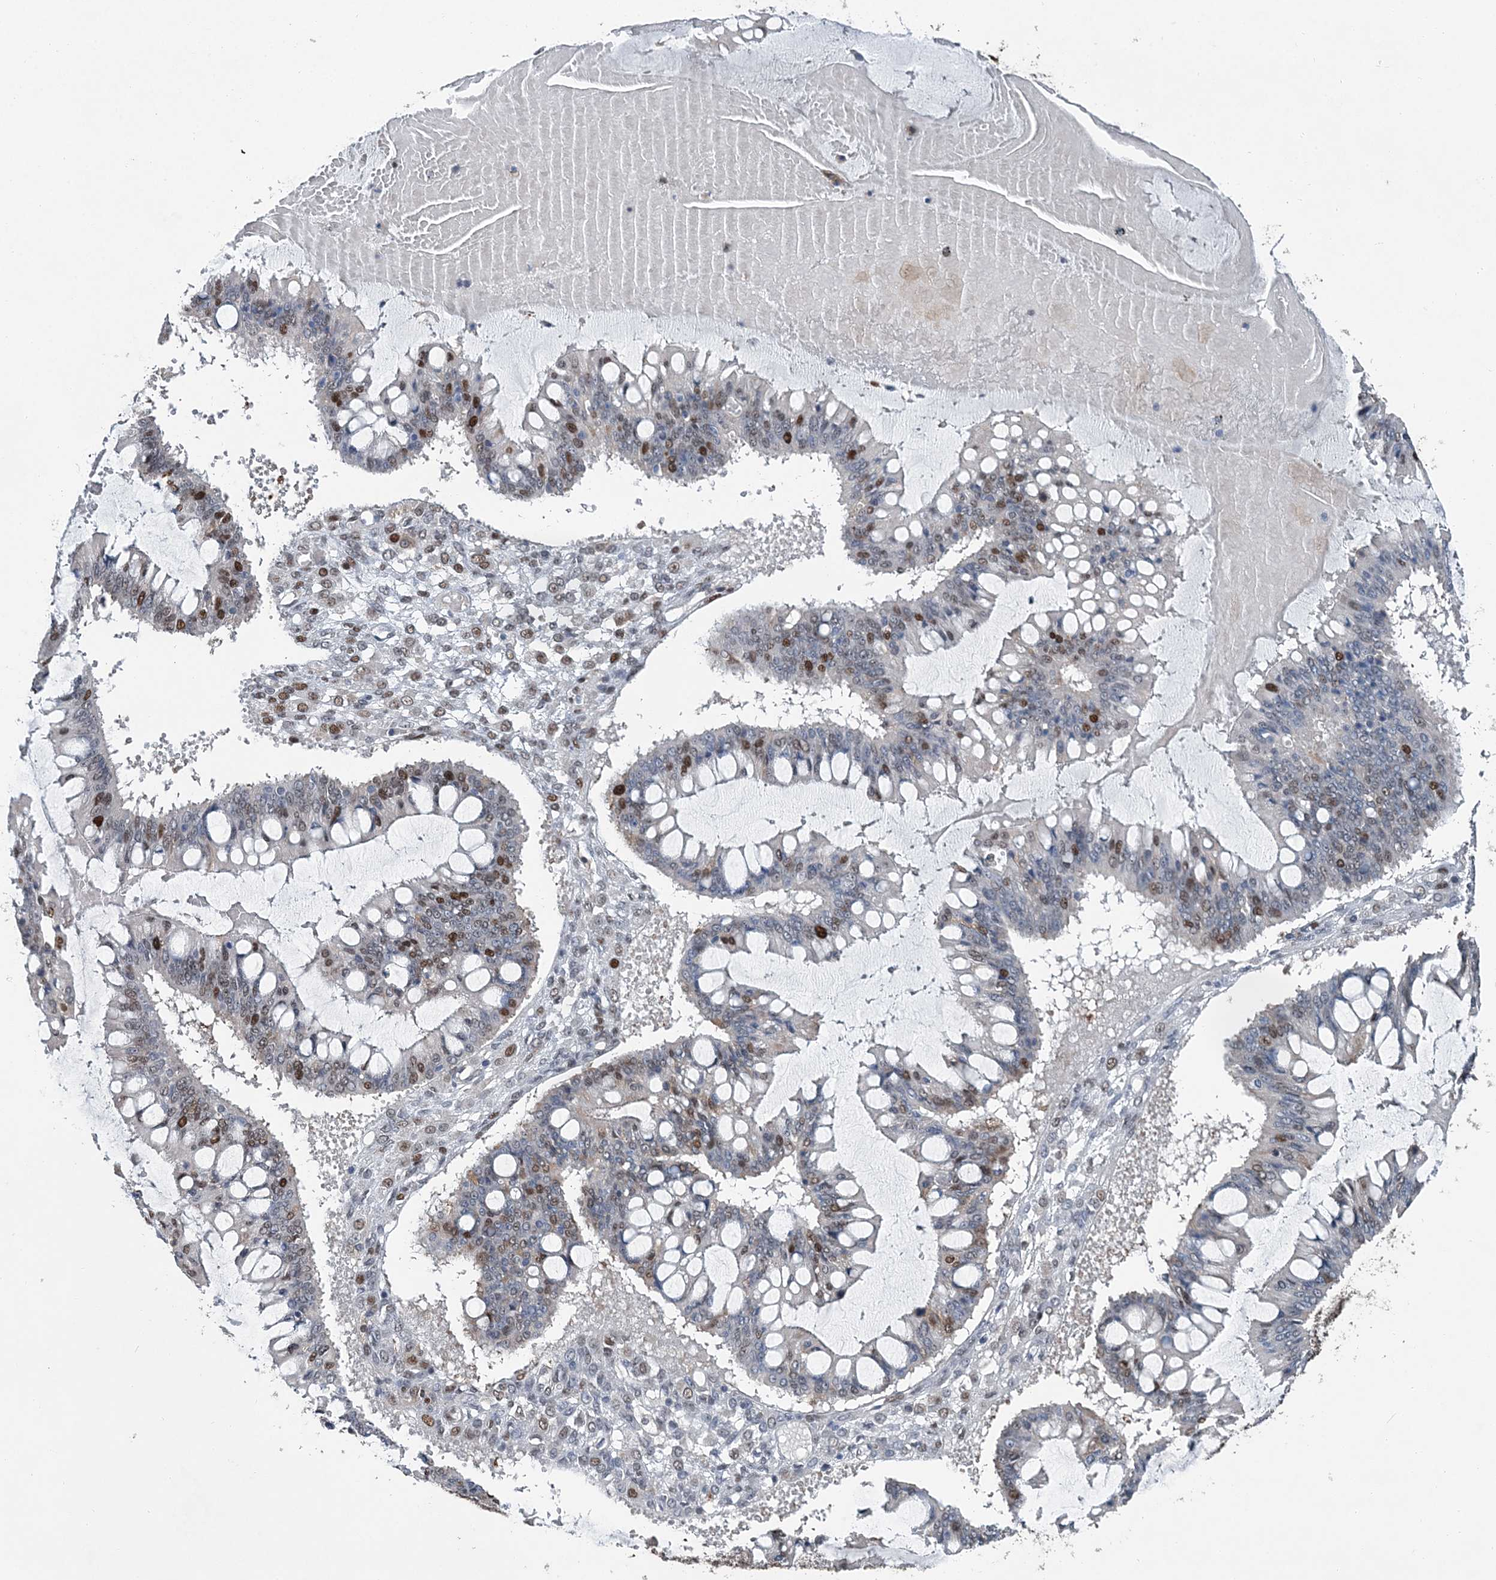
{"staining": {"intensity": "moderate", "quantity": "<25%", "location": "nuclear"}, "tissue": "ovarian cancer", "cell_type": "Tumor cells", "image_type": "cancer", "snomed": [{"axis": "morphology", "description": "Cystadenocarcinoma, mucinous, NOS"}, {"axis": "topography", "description": "Ovary"}], "caption": "High-power microscopy captured an immunohistochemistry histopathology image of ovarian mucinous cystadenocarcinoma, revealing moderate nuclear positivity in approximately <25% of tumor cells. Nuclei are stained in blue.", "gene": "HAT1", "patient": {"sex": "female", "age": 73}}